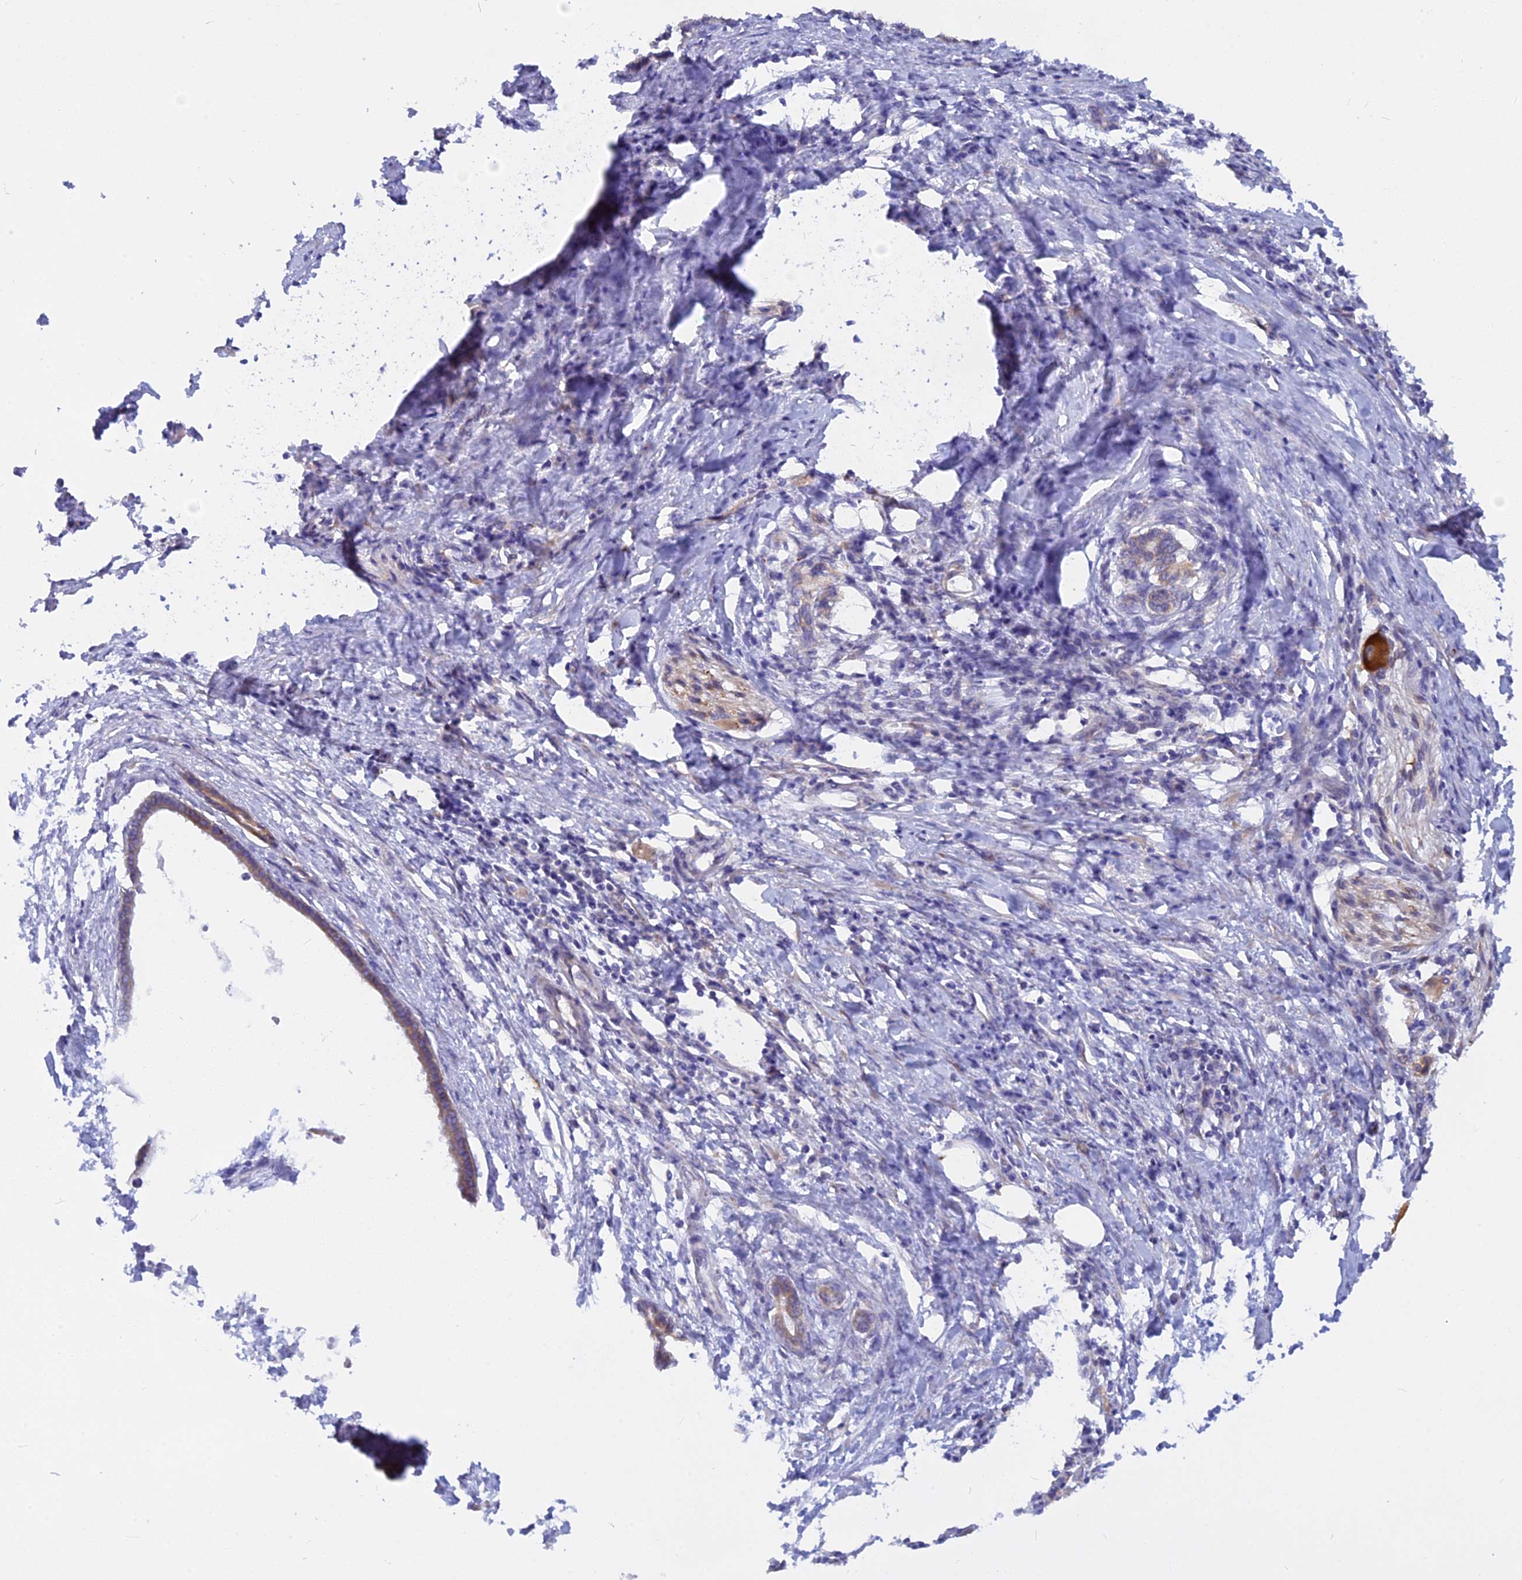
{"staining": {"intensity": "moderate", "quantity": ">75%", "location": "cytoplasmic/membranous"}, "tissue": "pancreatic cancer", "cell_type": "Tumor cells", "image_type": "cancer", "snomed": [{"axis": "morphology", "description": "Adenocarcinoma, NOS"}, {"axis": "topography", "description": "Pancreas"}], "caption": "The photomicrograph displays immunohistochemical staining of pancreatic cancer (adenocarcinoma). There is moderate cytoplasmic/membranous expression is appreciated in about >75% of tumor cells. Immunohistochemistry stains the protein of interest in brown and the nuclei are stained blue.", "gene": "TLCD1", "patient": {"sex": "female", "age": 55}}